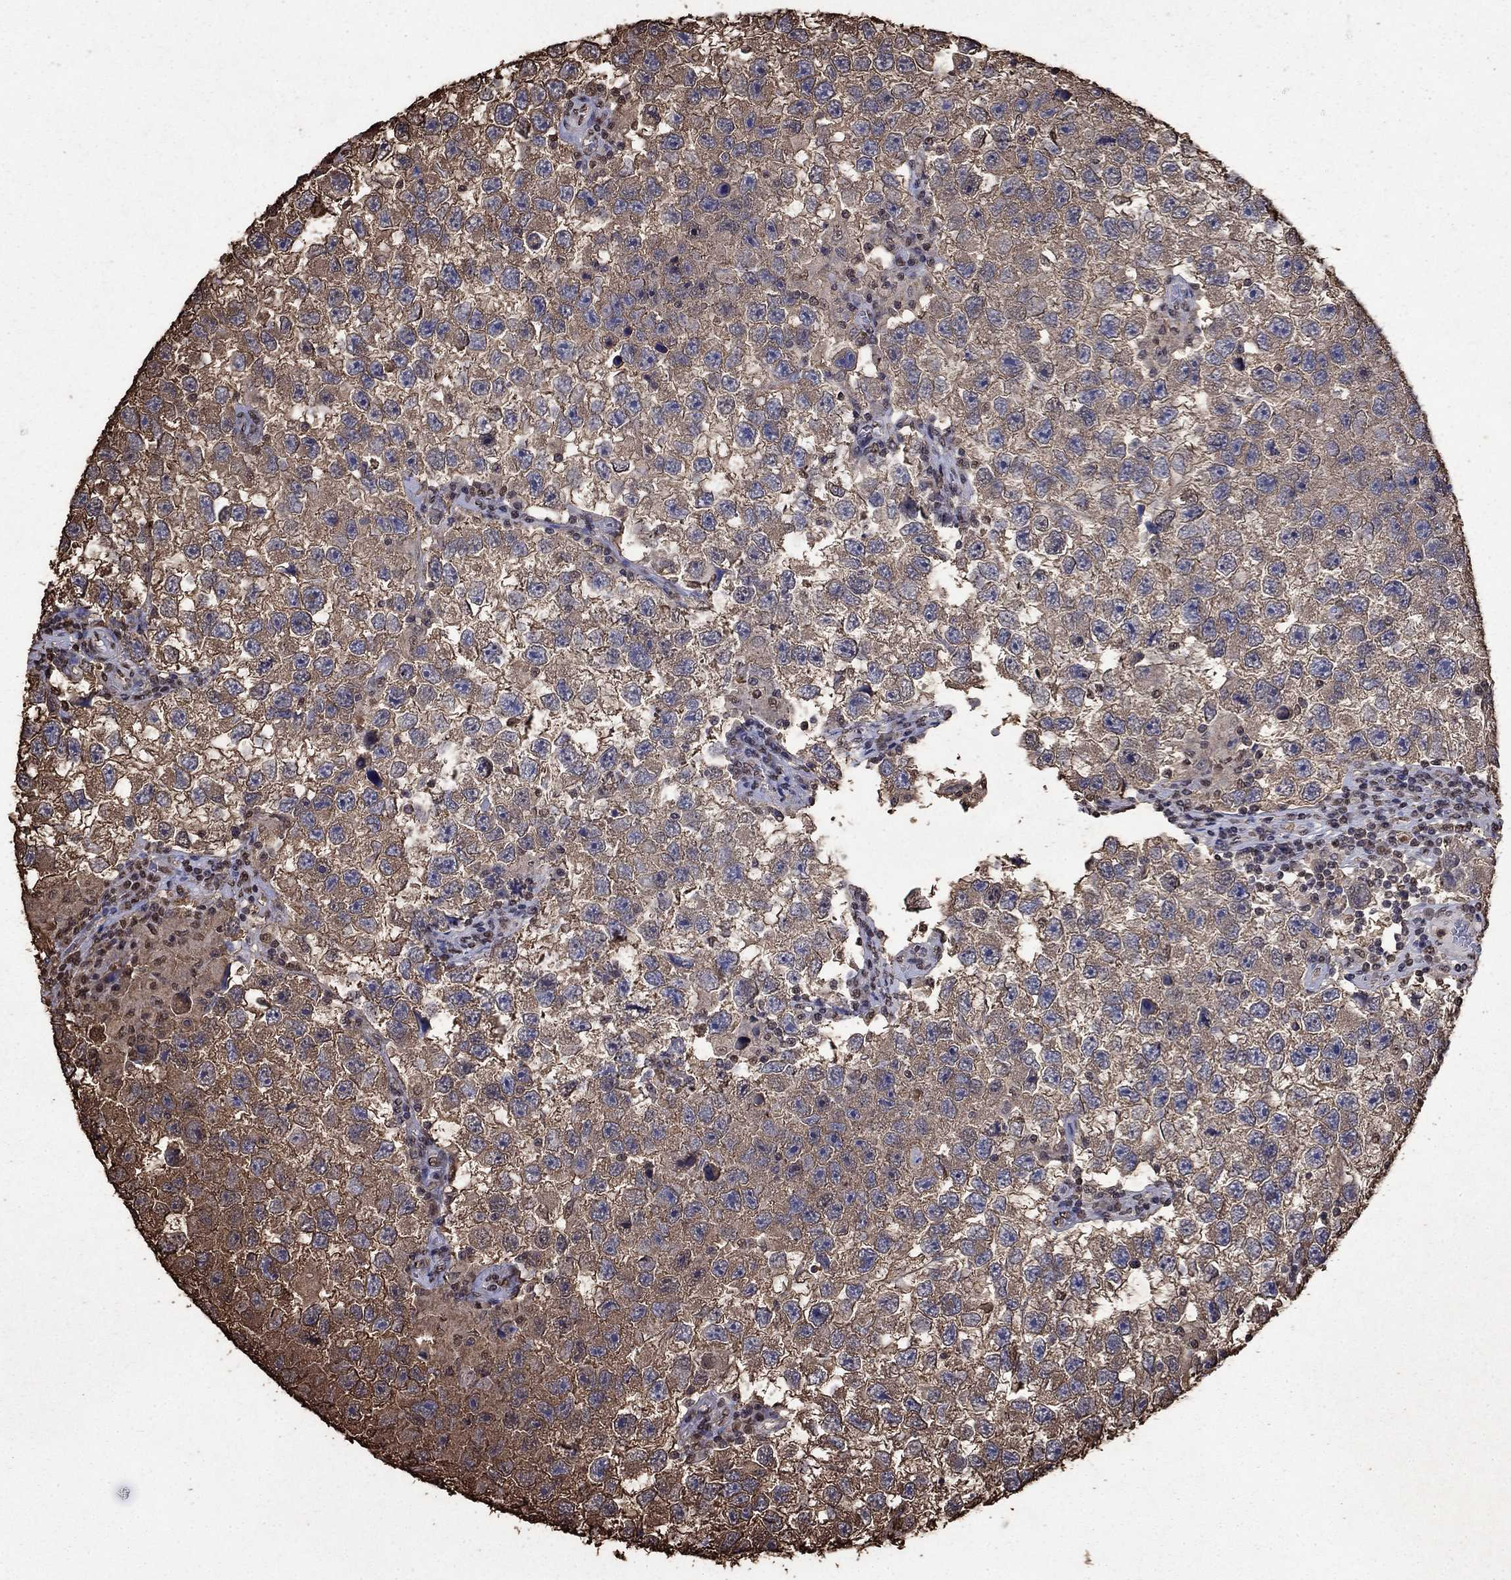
{"staining": {"intensity": "moderate", "quantity": "25%-75%", "location": "cytoplasmic/membranous"}, "tissue": "testis cancer", "cell_type": "Tumor cells", "image_type": "cancer", "snomed": [{"axis": "morphology", "description": "Seminoma, NOS"}, {"axis": "topography", "description": "Testis"}], "caption": "The micrograph displays a brown stain indicating the presence of a protein in the cytoplasmic/membranous of tumor cells in seminoma (testis). Nuclei are stained in blue.", "gene": "GAPDH", "patient": {"sex": "male", "age": 26}}